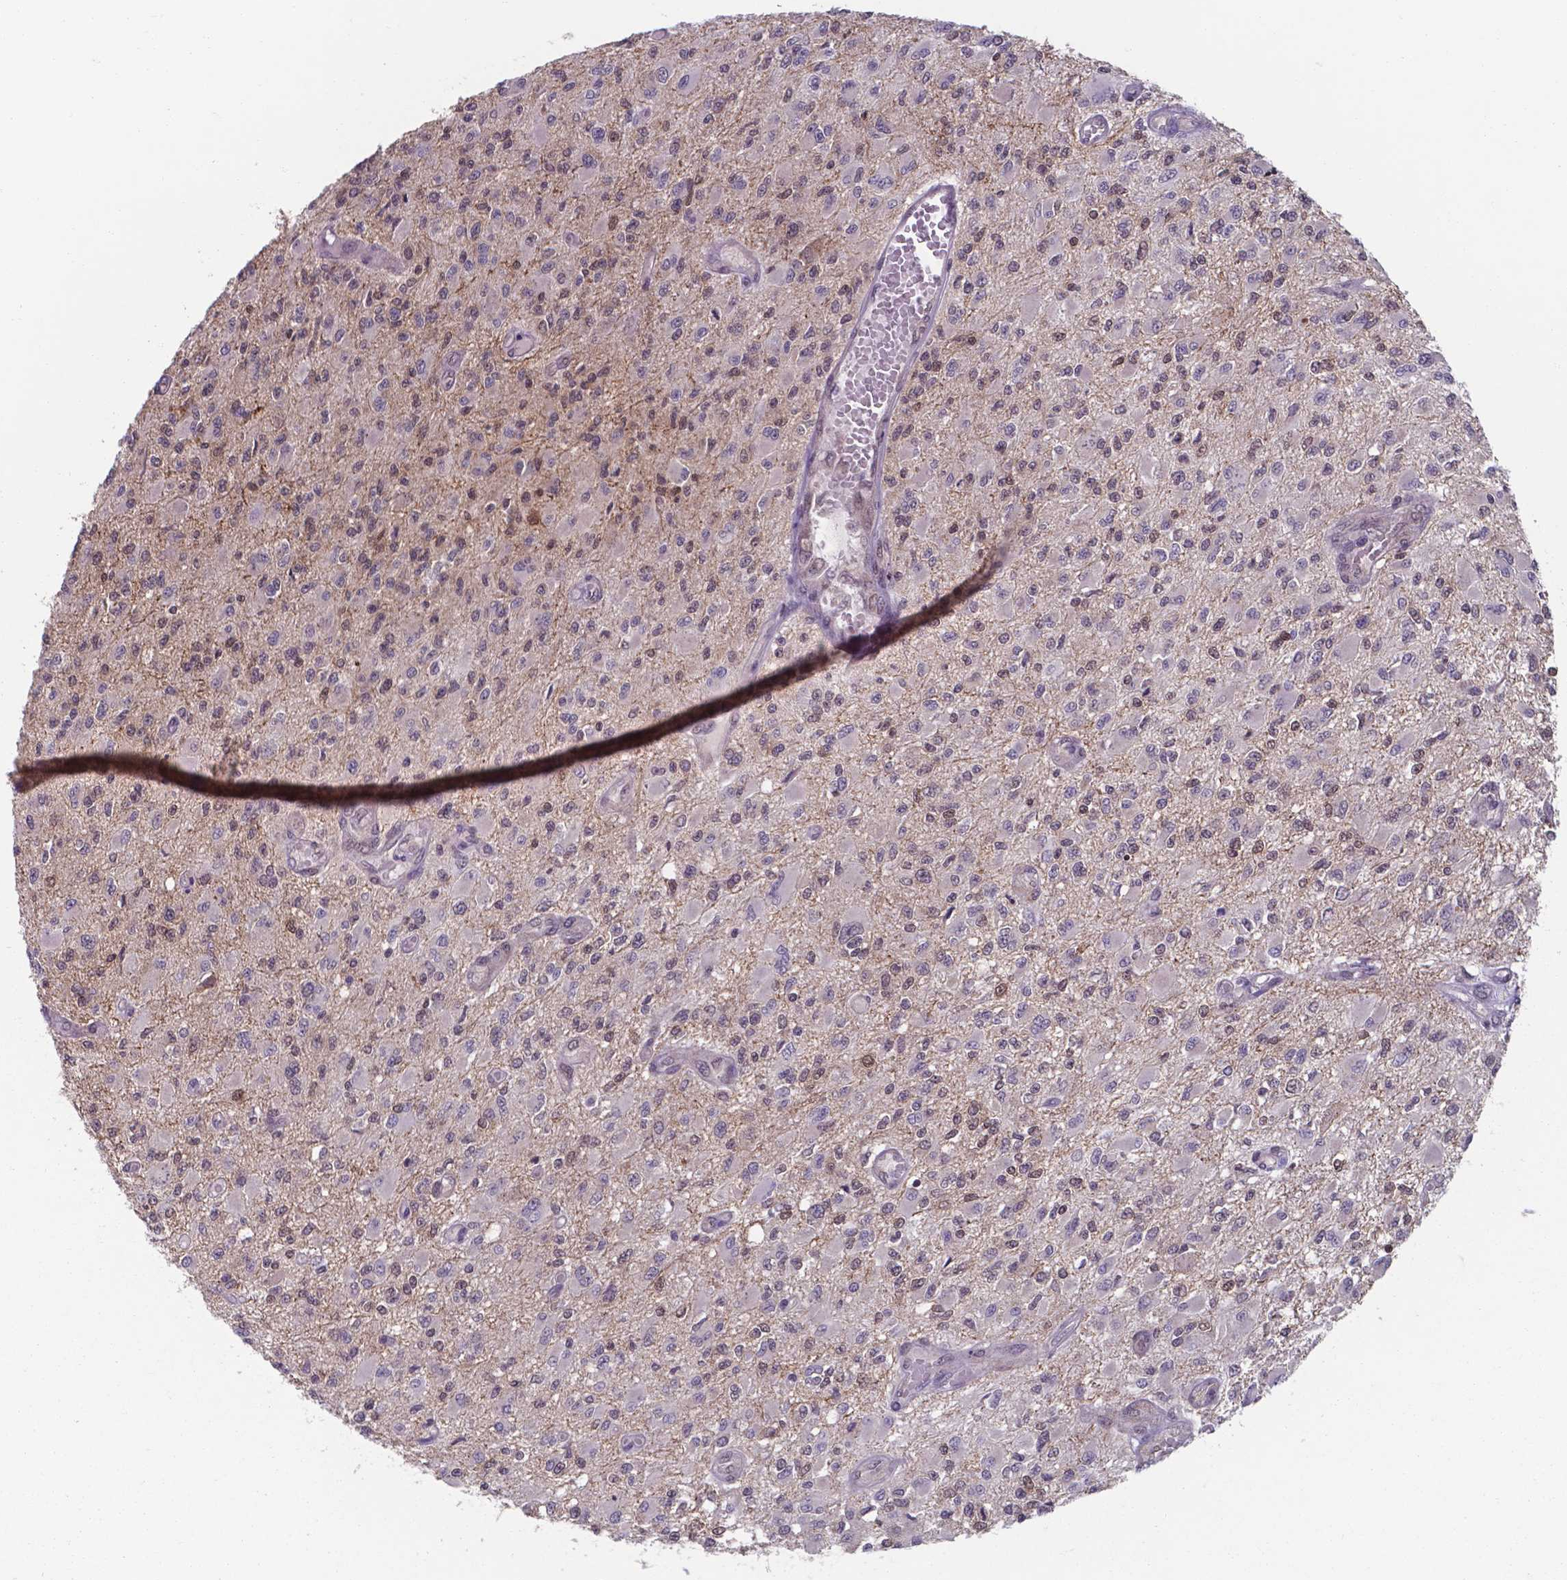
{"staining": {"intensity": "weak", "quantity": "<25%", "location": "nuclear"}, "tissue": "glioma", "cell_type": "Tumor cells", "image_type": "cancer", "snomed": [{"axis": "morphology", "description": "Glioma, malignant, High grade"}, {"axis": "topography", "description": "Brain"}], "caption": "The image reveals no significant positivity in tumor cells of malignant glioma (high-grade).", "gene": "UBE2E2", "patient": {"sex": "female", "age": 63}}